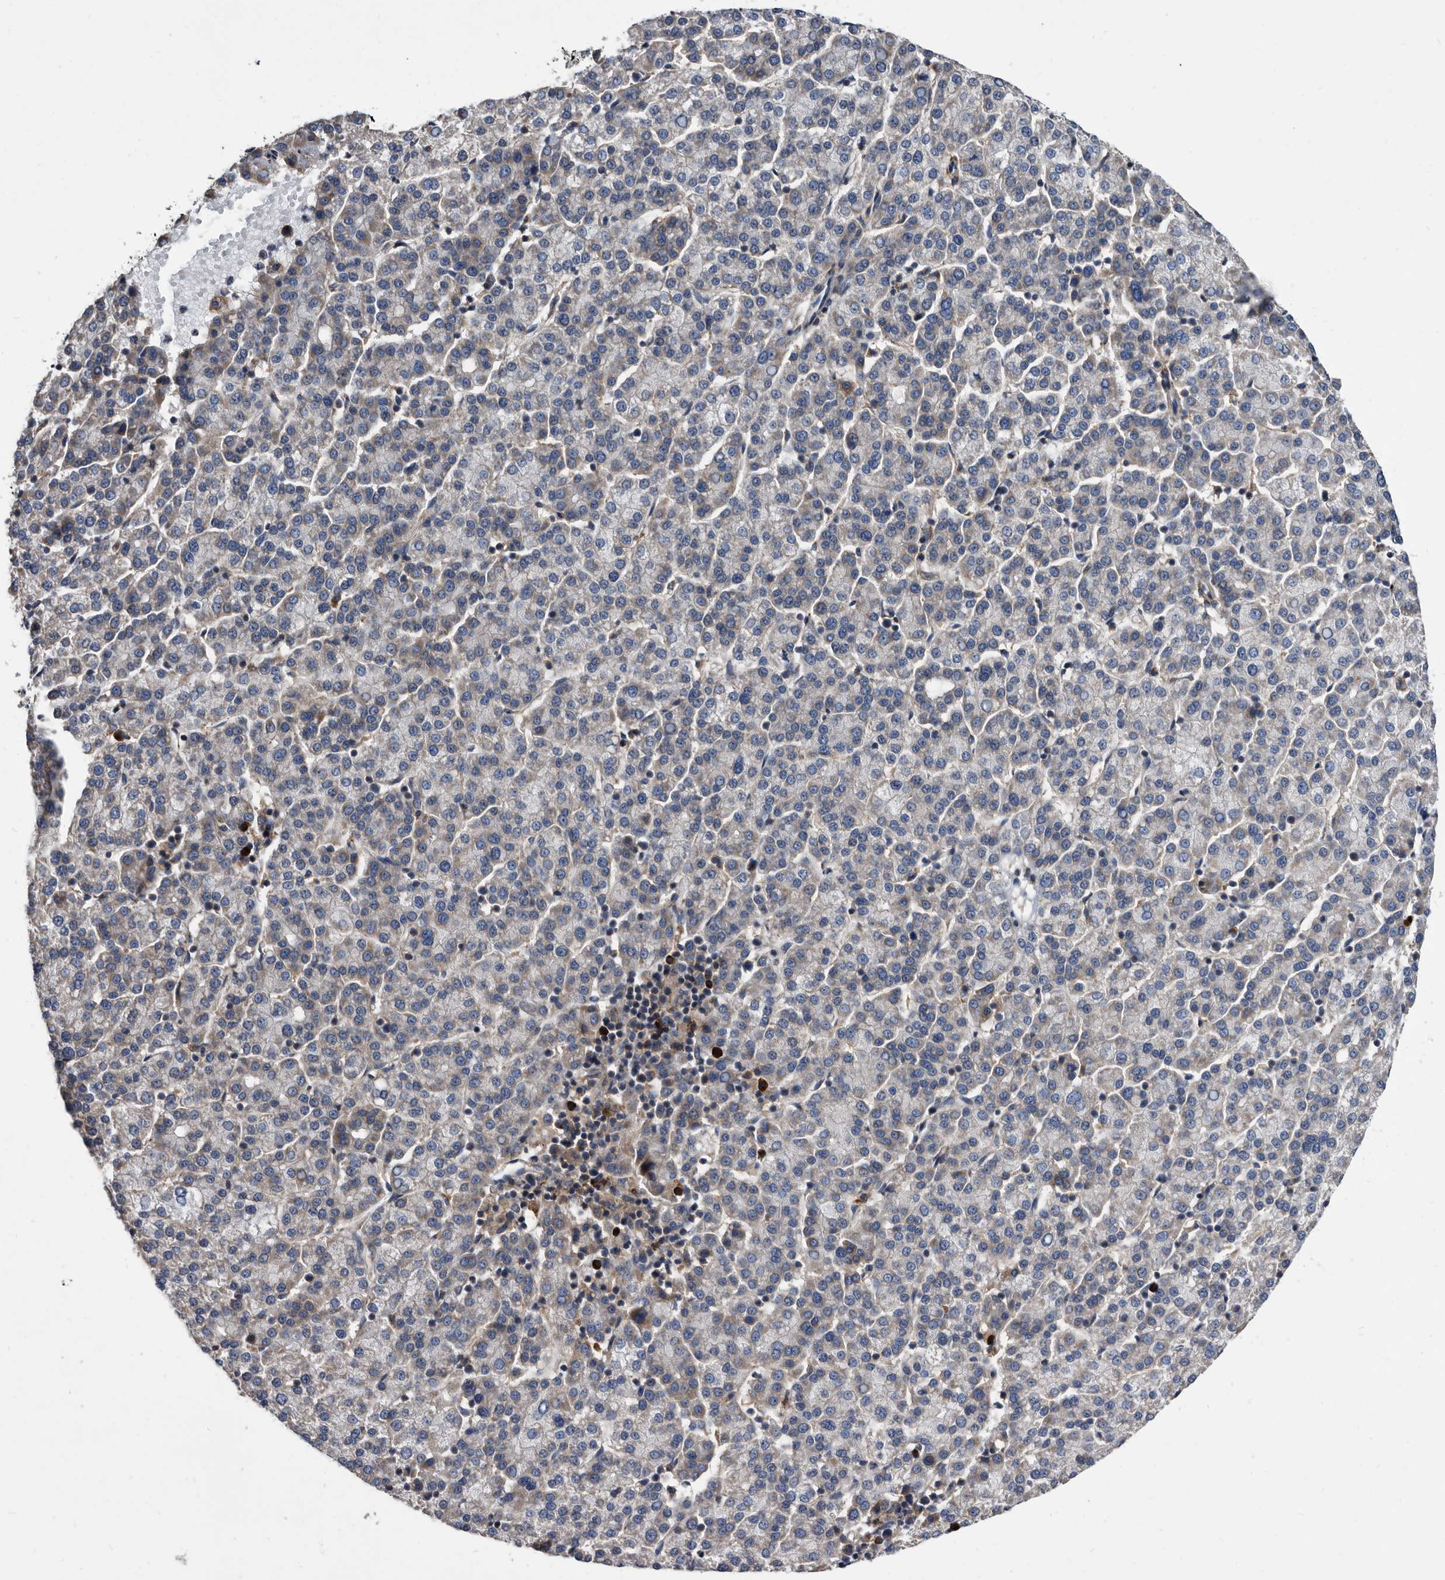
{"staining": {"intensity": "weak", "quantity": "<25%", "location": "cytoplasmic/membranous"}, "tissue": "liver cancer", "cell_type": "Tumor cells", "image_type": "cancer", "snomed": [{"axis": "morphology", "description": "Carcinoma, Hepatocellular, NOS"}, {"axis": "topography", "description": "Liver"}], "caption": "Tumor cells show no significant protein expression in liver cancer. The staining was performed using DAB to visualize the protein expression in brown, while the nuclei were stained in blue with hematoxylin (Magnification: 20x).", "gene": "DTNBP1", "patient": {"sex": "female", "age": 58}}